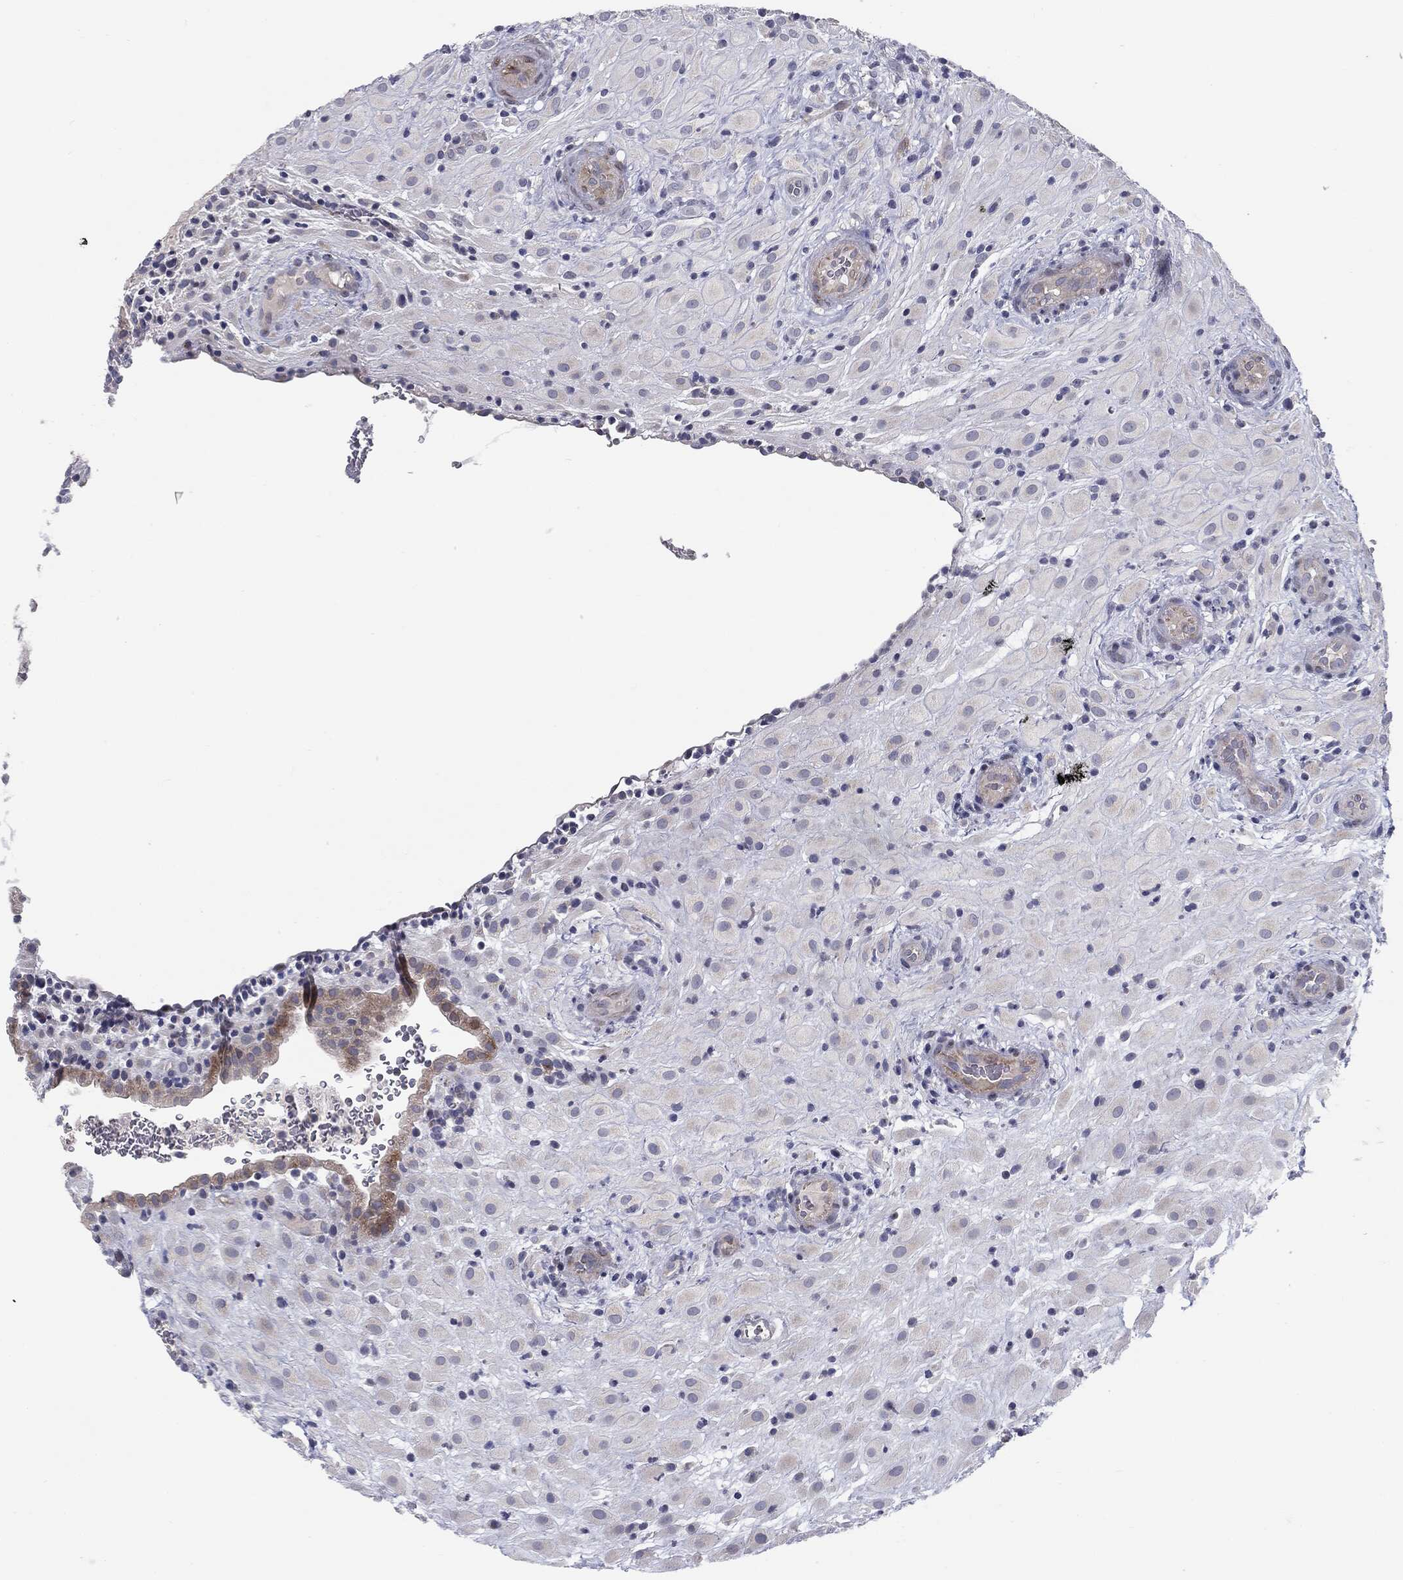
{"staining": {"intensity": "negative", "quantity": "none", "location": "none"}, "tissue": "placenta", "cell_type": "Decidual cells", "image_type": "normal", "snomed": [{"axis": "morphology", "description": "Normal tissue, NOS"}, {"axis": "topography", "description": "Placenta"}], "caption": "Placenta was stained to show a protein in brown. There is no significant staining in decidual cells. (Stains: DAB (3,3'-diaminobenzidine) immunohistochemistry with hematoxylin counter stain, Microscopy: brightfield microscopy at high magnification).", "gene": "KRT5", "patient": {"sex": "female", "age": 19}}